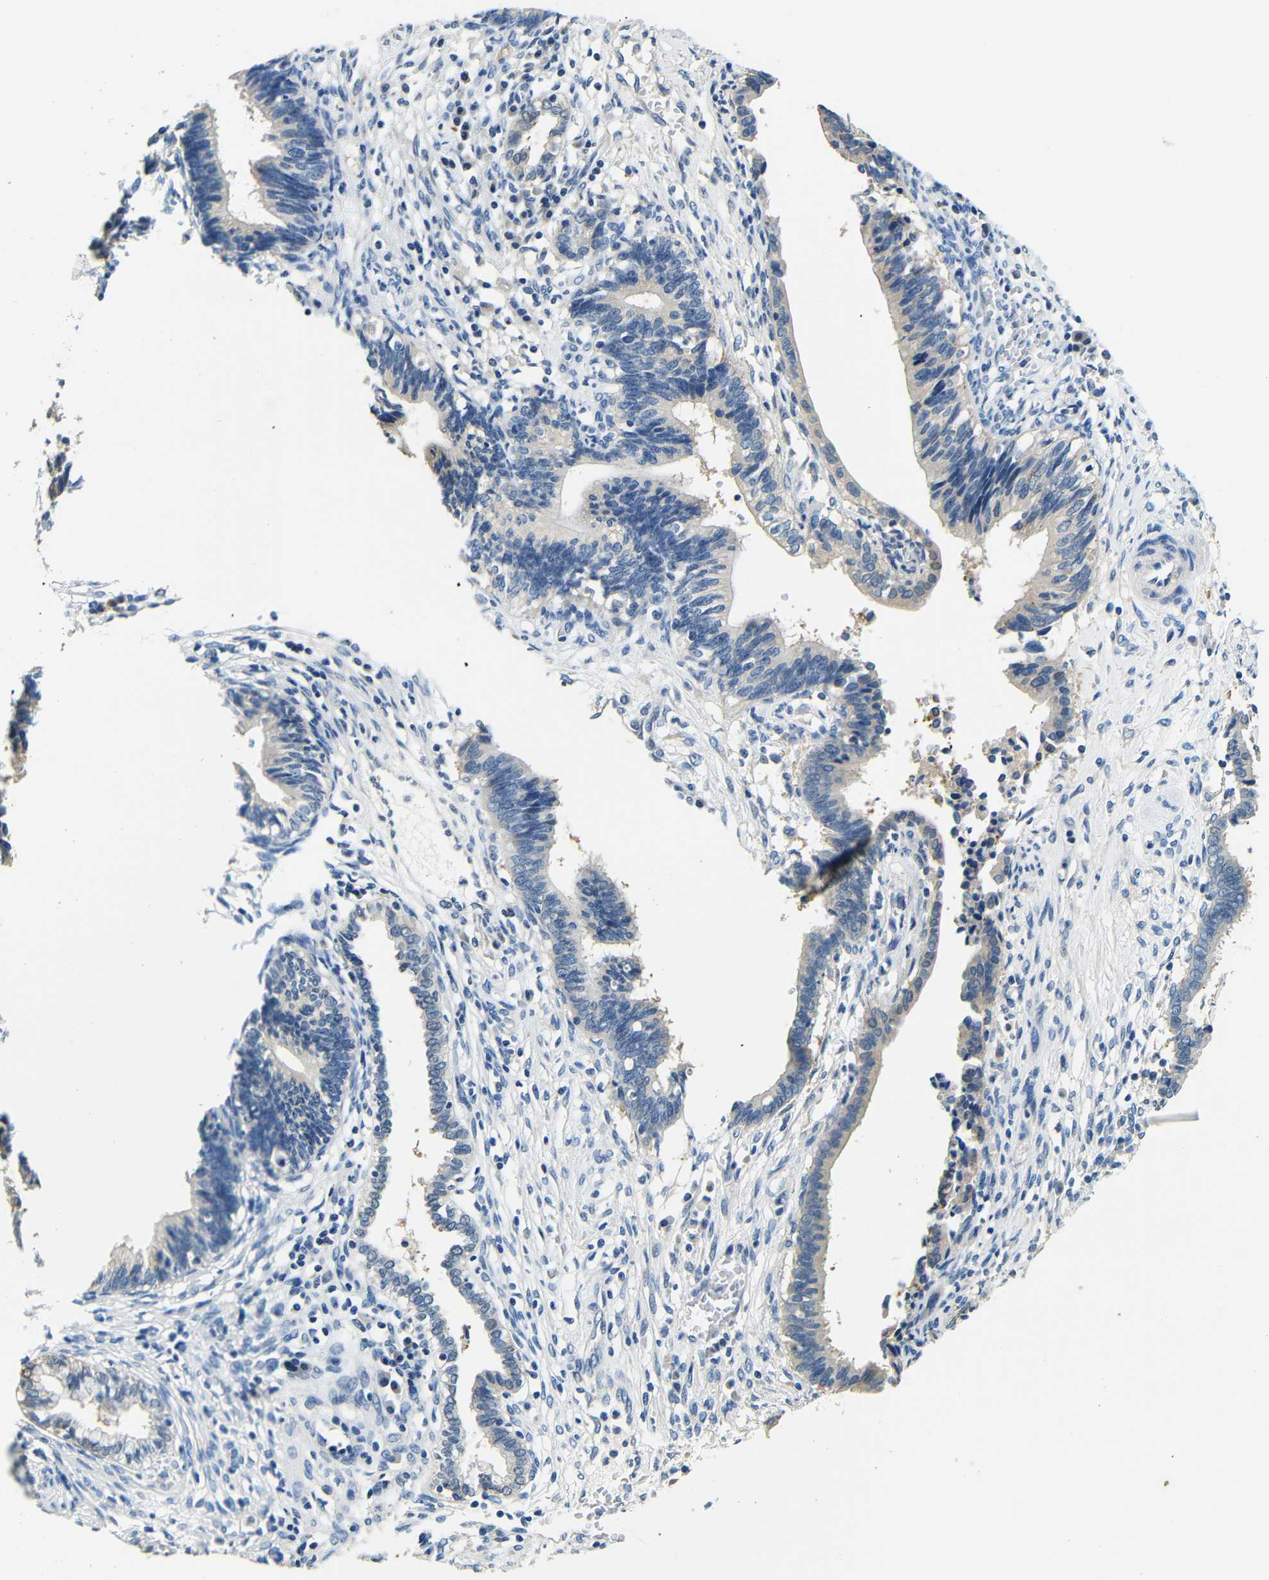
{"staining": {"intensity": "negative", "quantity": "none", "location": "none"}, "tissue": "cervical cancer", "cell_type": "Tumor cells", "image_type": "cancer", "snomed": [{"axis": "morphology", "description": "Adenocarcinoma, NOS"}, {"axis": "topography", "description": "Cervix"}], "caption": "Tumor cells are negative for protein expression in human cervical cancer (adenocarcinoma).", "gene": "FMO5", "patient": {"sex": "female", "age": 44}}